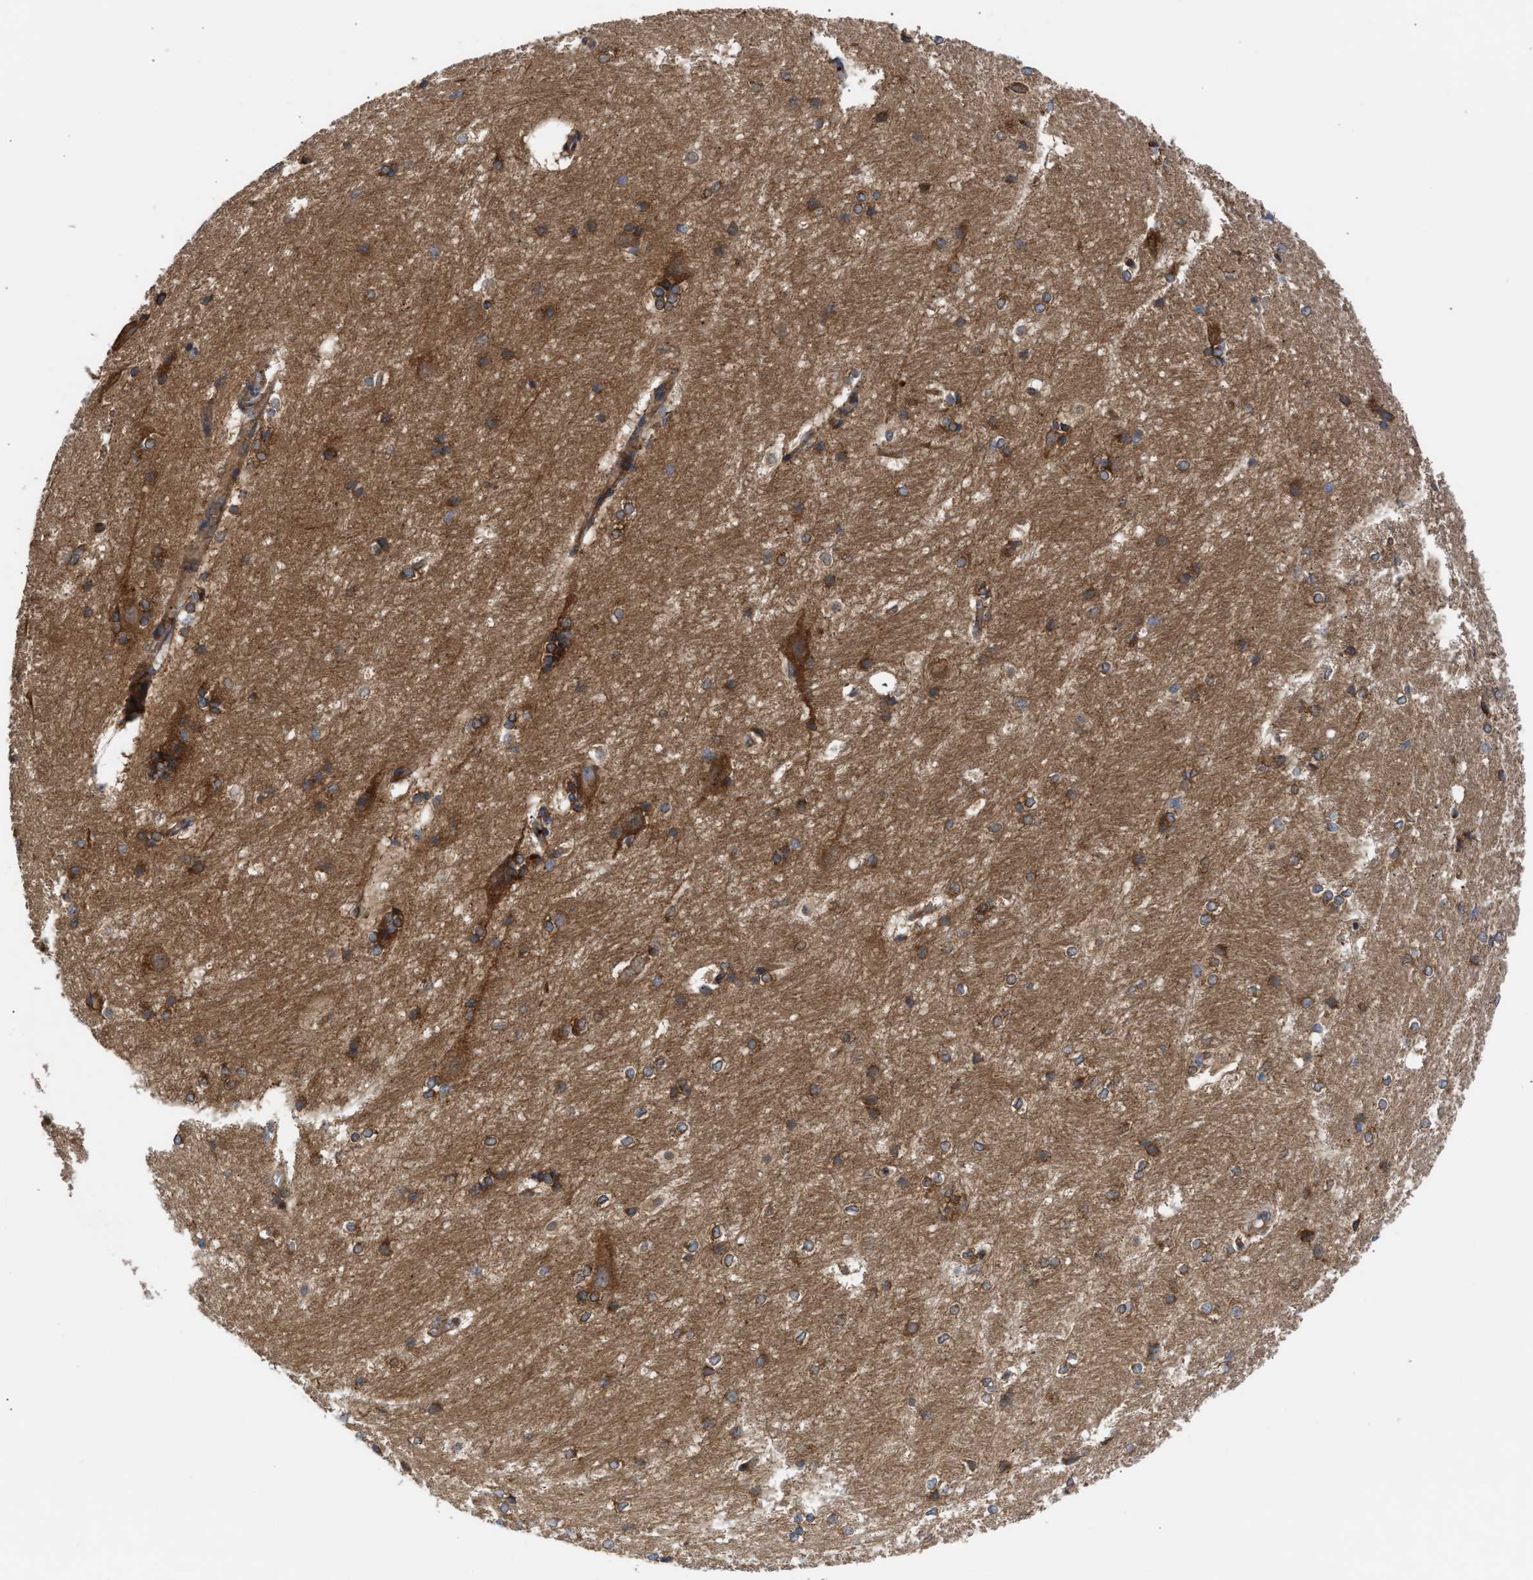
{"staining": {"intensity": "moderate", "quantity": ">75%", "location": "cytoplasmic/membranous"}, "tissue": "hippocampus", "cell_type": "Glial cells", "image_type": "normal", "snomed": [{"axis": "morphology", "description": "Normal tissue, NOS"}, {"axis": "topography", "description": "Hippocampus"}], "caption": "Immunohistochemistry of benign human hippocampus reveals medium levels of moderate cytoplasmic/membranous staining in approximately >75% of glial cells.", "gene": "LAPTM4B", "patient": {"sex": "female", "age": 19}}